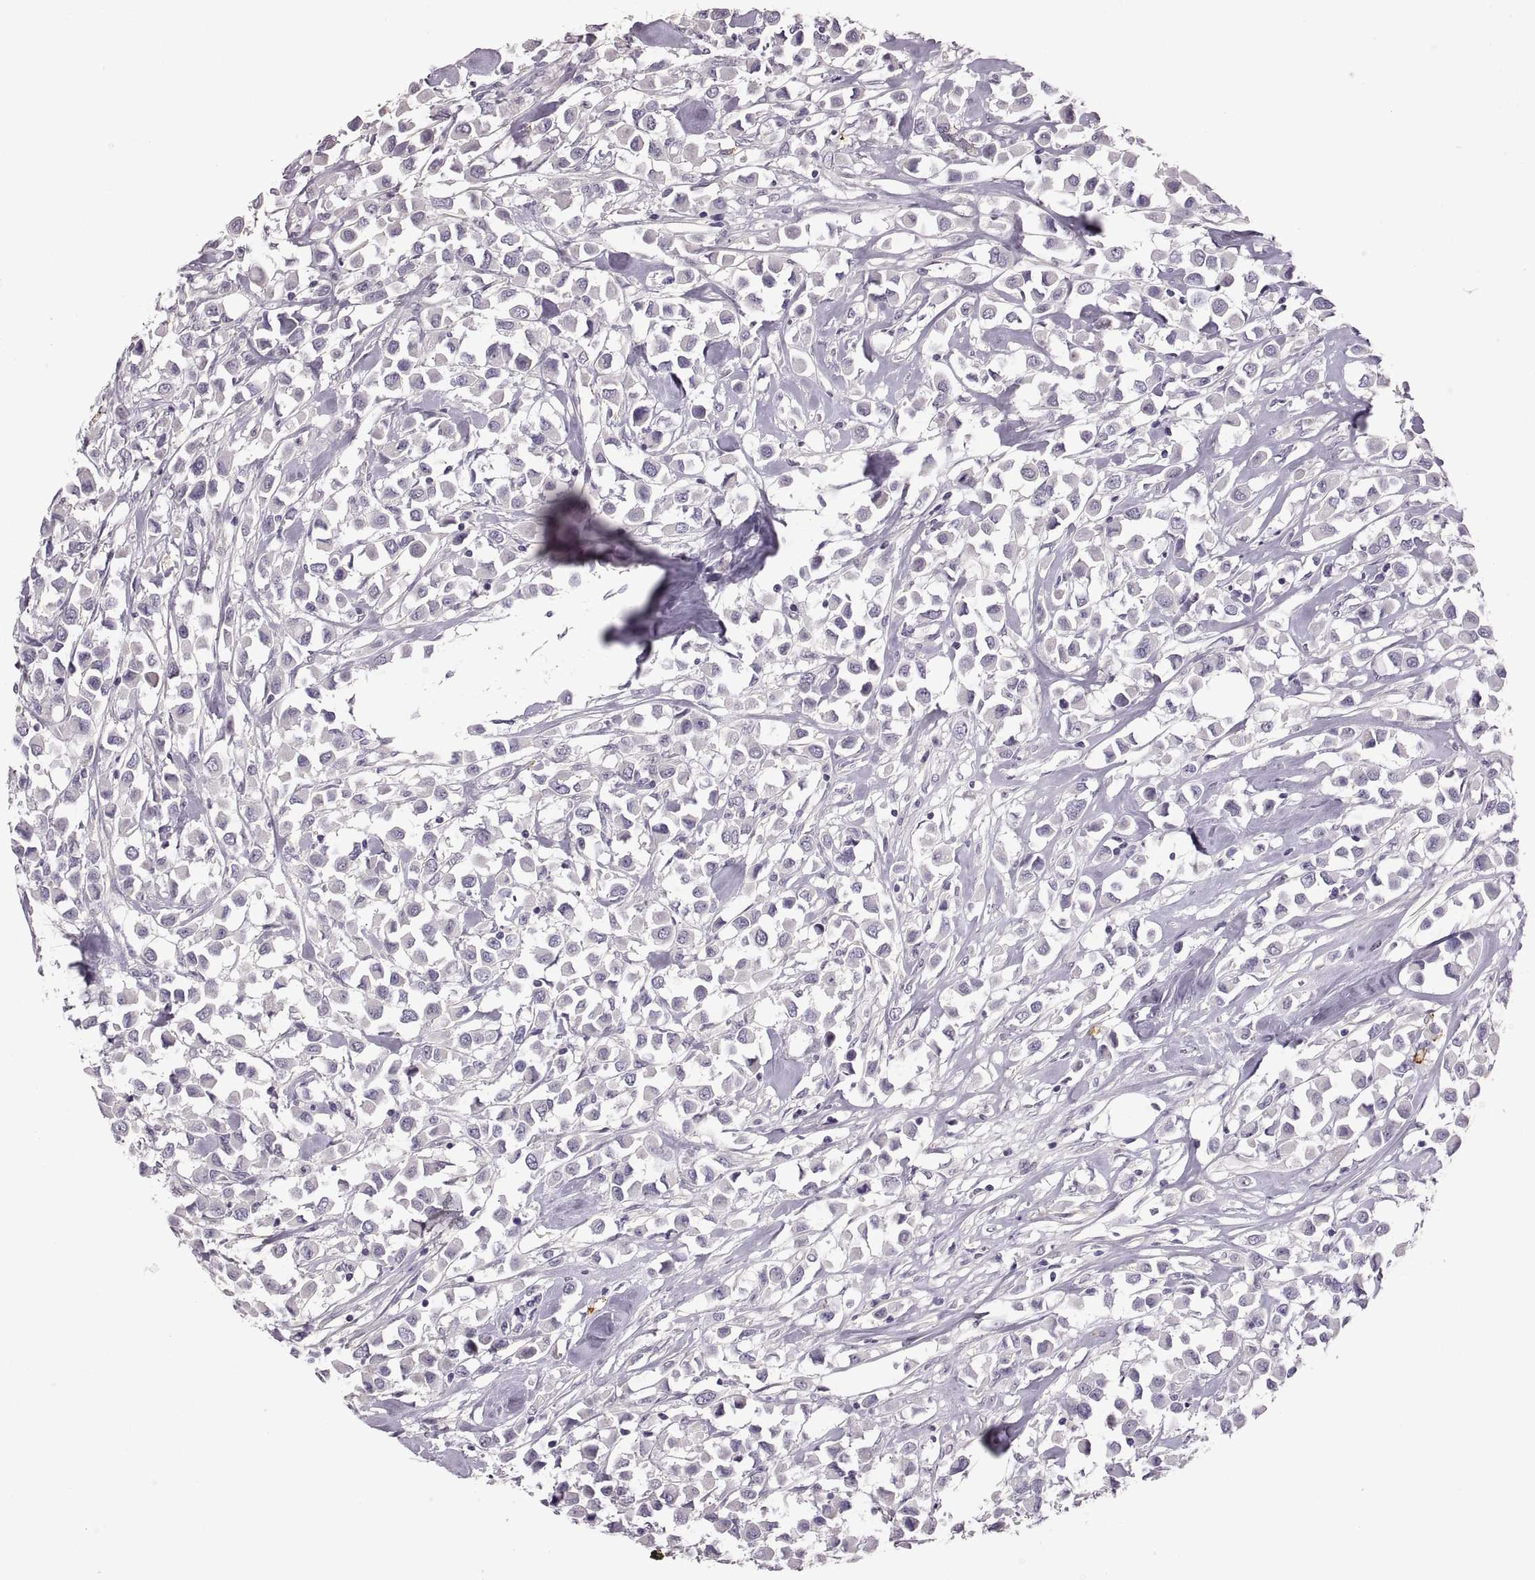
{"staining": {"intensity": "negative", "quantity": "none", "location": "none"}, "tissue": "breast cancer", "cell_type": "Tumor cells", "image_type": "cancer", "snomed": [{"axis": "morphology", "description": "Duct carcinoma"}, {"axis": "topography", "description": "Breast"}], "caption": "Immunohistochemistry (IHC) photomicrograph of human intraductal carcinoma (breast) stained for a protein (brown), which reveals no staining in tumor cells.", "gene": "WFDC8", "patient": {"sex": "female", "age": 61}}